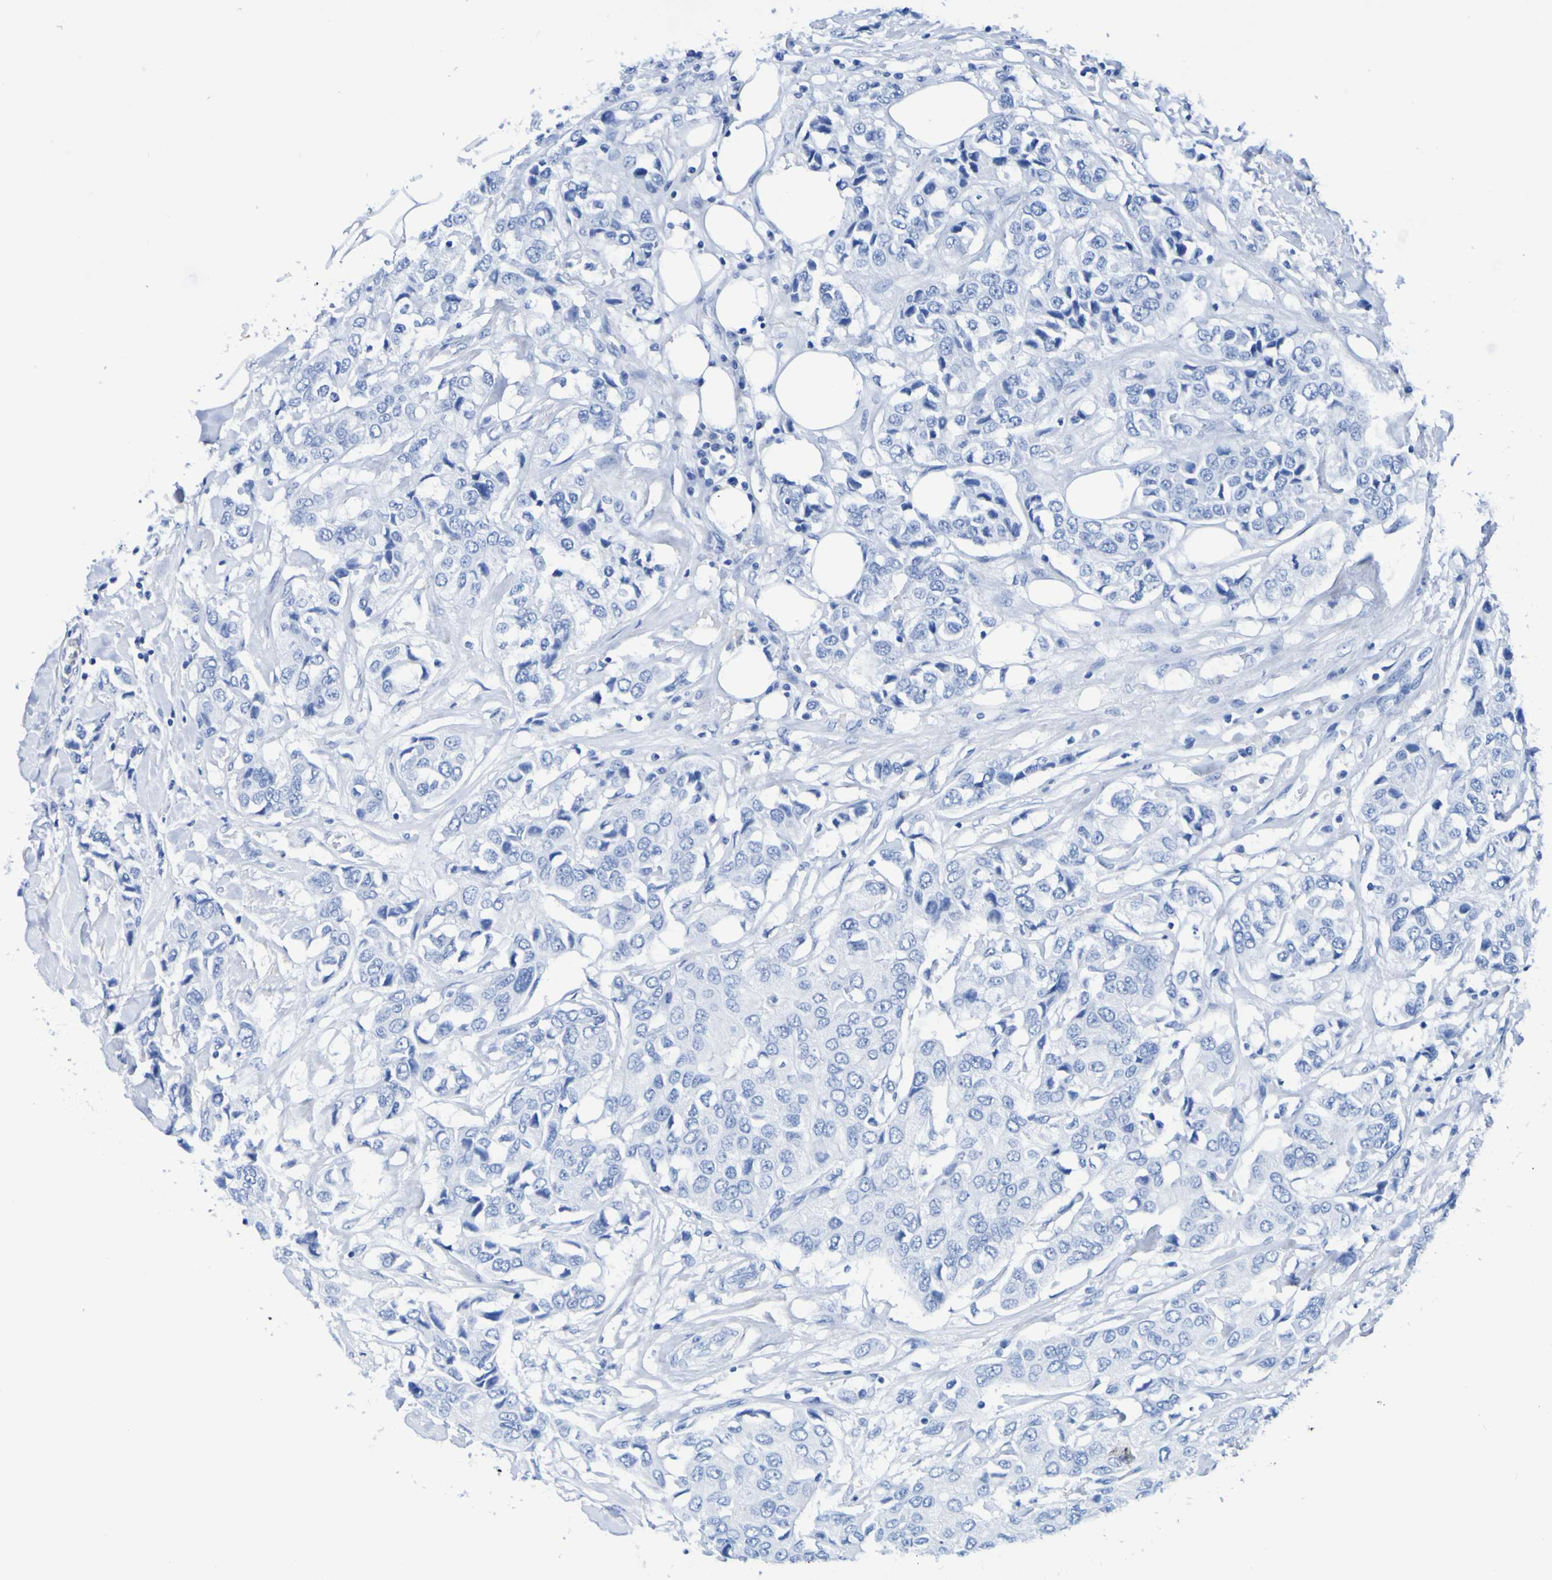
{"staining": {"intensity": "negative", "quantity": "none", "location": "none"}, "tissue": "breast cancer", "cell_type": "Tumor cells", "image_type": "cancer", "snomed": [{"axis": "morphology", "description": "Duct carcinoma"}, {"axis": "topography", "description": "Breast"}], "caption": "The image displays no significant expression in tumor cells of breast cancer.", "gene": "DPEP1", "patient": {"sex": "female", "age": 80}}